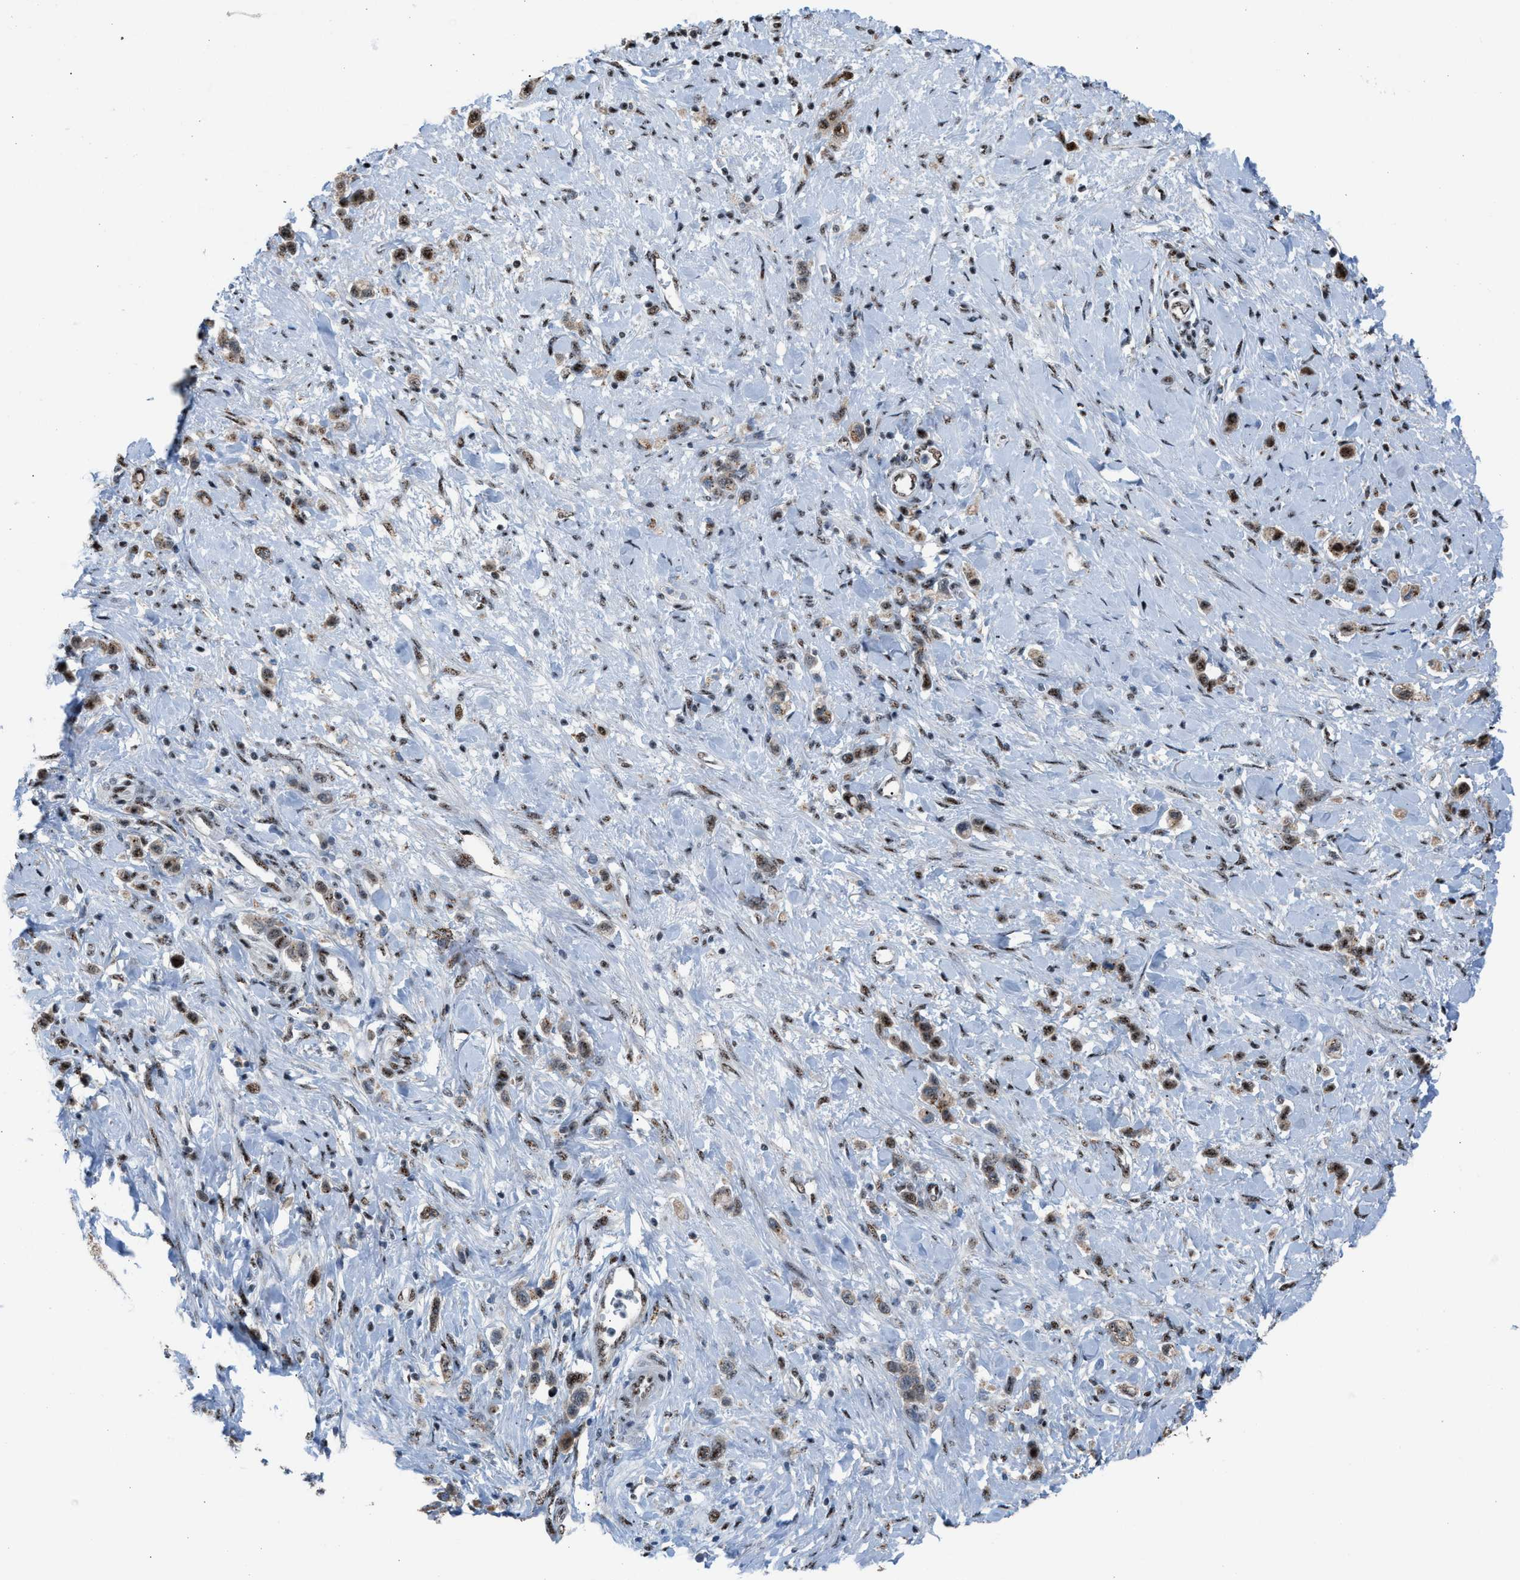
{"staining": {"intensity": "moderate", "quantity": "<25%", "location": "cytoplasmic/membranous,nuclear"}, "tissue": "stomach cancer", "cell_type": "Tumor cells", "image_type": "cancer", "snomed": [{"axis": "morphology", "description": "Adenocarcinoma, NOS"}, {"axis": "topography", "description": "Stomach"}], "caption": "A photomicrograph of stomach cancer (adenocarcinoma) stained for a protein exhibits moderate cytoplasmic/membranous and nuclear brown staining in tumor cells. The protein is shown in brown color, while the nuclei are stained blue.", "gene": "CENPP", "patient": {"sex": "female", "age": 65}}